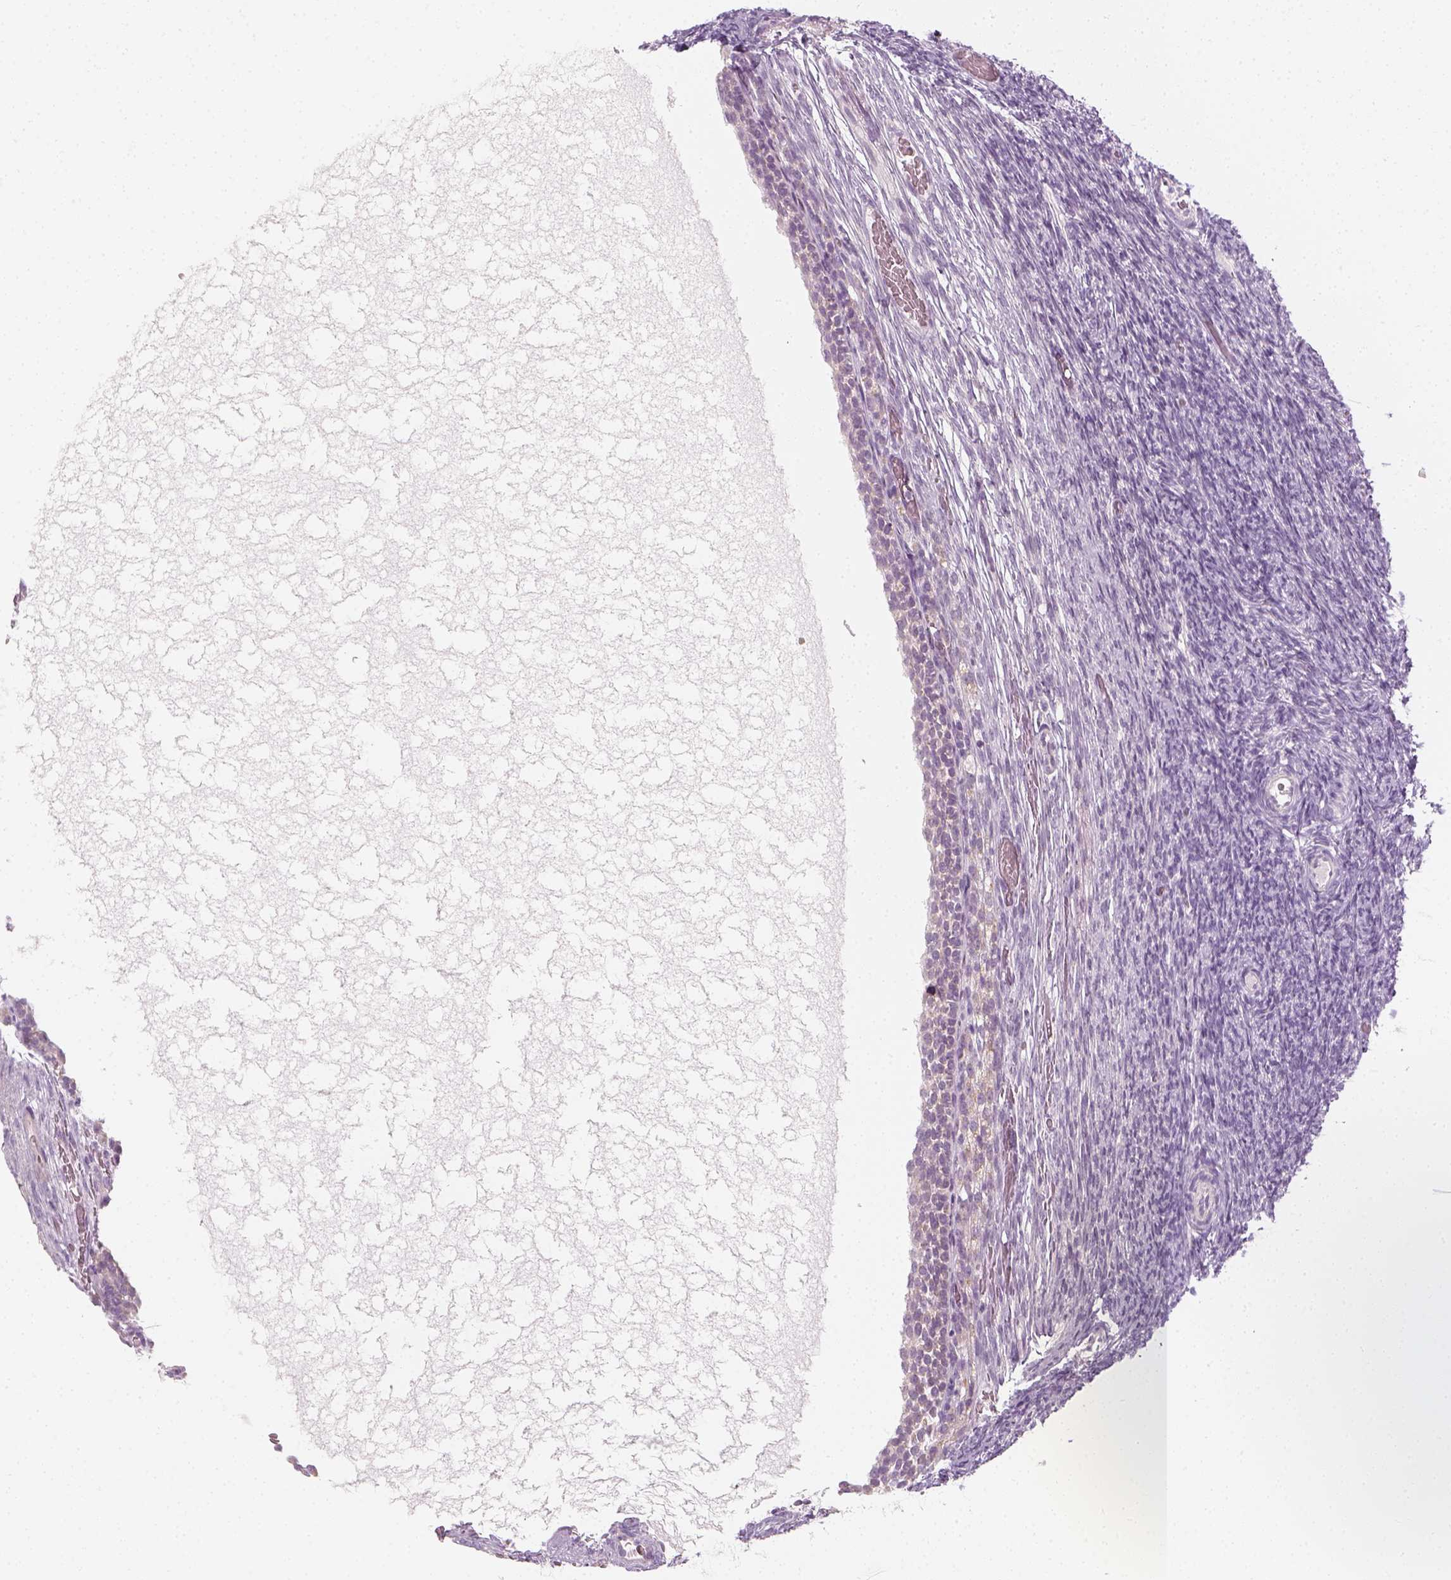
{"staining": {"intensity": "negative", "quantity": "none", "location": "none"}, "tissue": "ovary", "cell_type": "Ovarian stroma cells", "image_type": "normal", "snomed": [{"axis": "morphology", "description": "Normal tissue, NOS"}, {"axis": "topography", "description": "Ovary"}], "caption": "Immunohistochemistry (IHC) histopathology image of unremarkable ovary stained for a protein (brown), which demonstrates no expression in ovarian stroma cells. The staining is performed using DAB (3,3'-diaminobenzidine) brown chromogen with nuclei counter-stained in using hematoxylin.", "gene": "PRAME", "patient": {"sex": "female", "age": 34}}